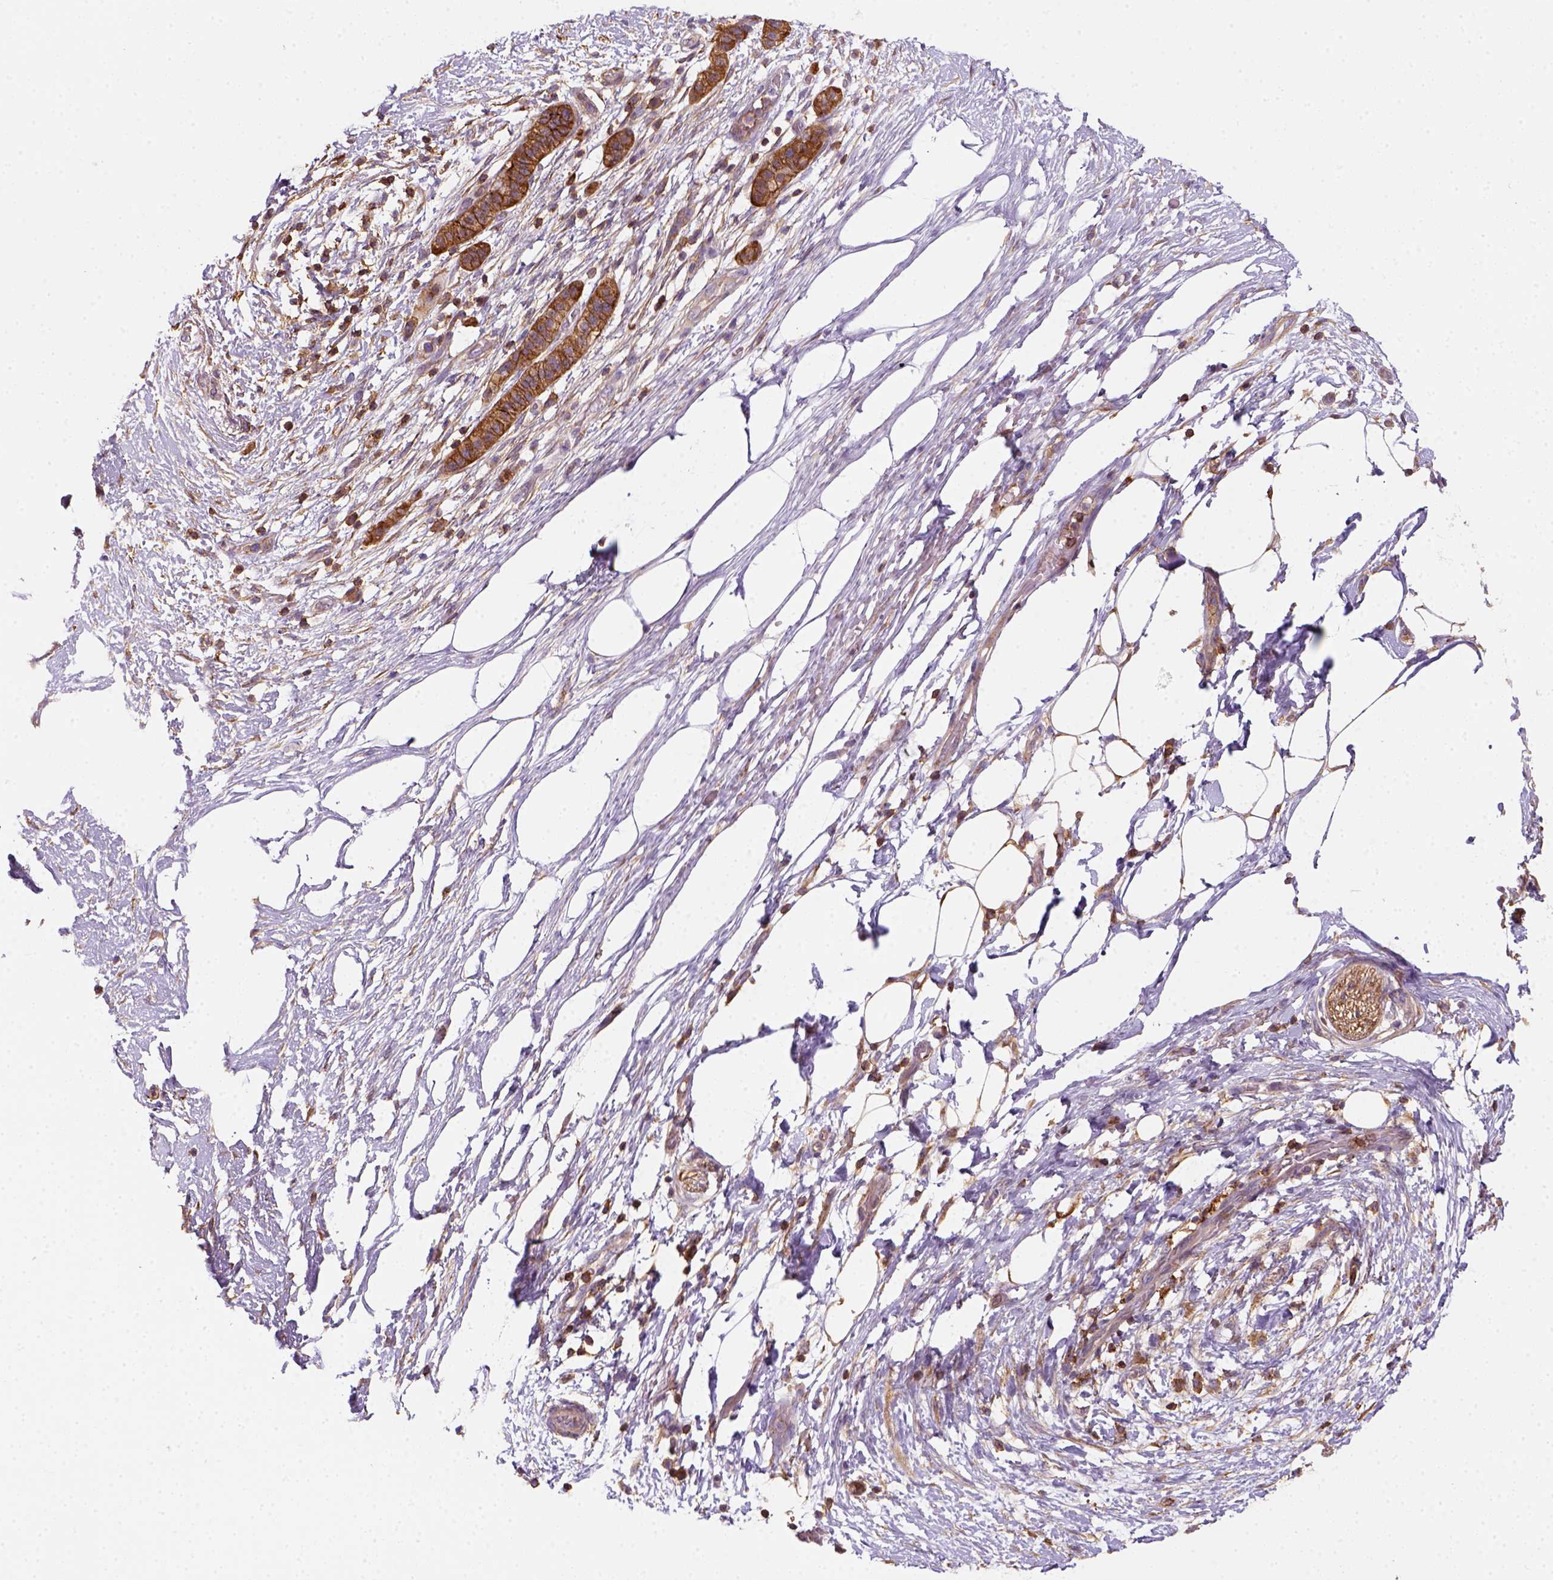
{"staining": {"intensity": "strong", "quantity": ">75%", "location": "cytoplasmic/membranous"}, "tissue": "pancreatic cancer", "cell_type": "Tumor cells", "image_type": "cancer", "snomed": [{"axis": "morphology", "description": "Adenocarcinoma, NOS"}, {"axis": "topography", "description": "Pancreas"}], "caption": "Brown immunohistochemical staining in human pancreatic cancer (adenocarcinoma) shows strong cytoplasmic/membranous expression in about >75% of tumor cells.", "gene": "GPRC5D", "patient": {"sex": "female", "age": 72}}